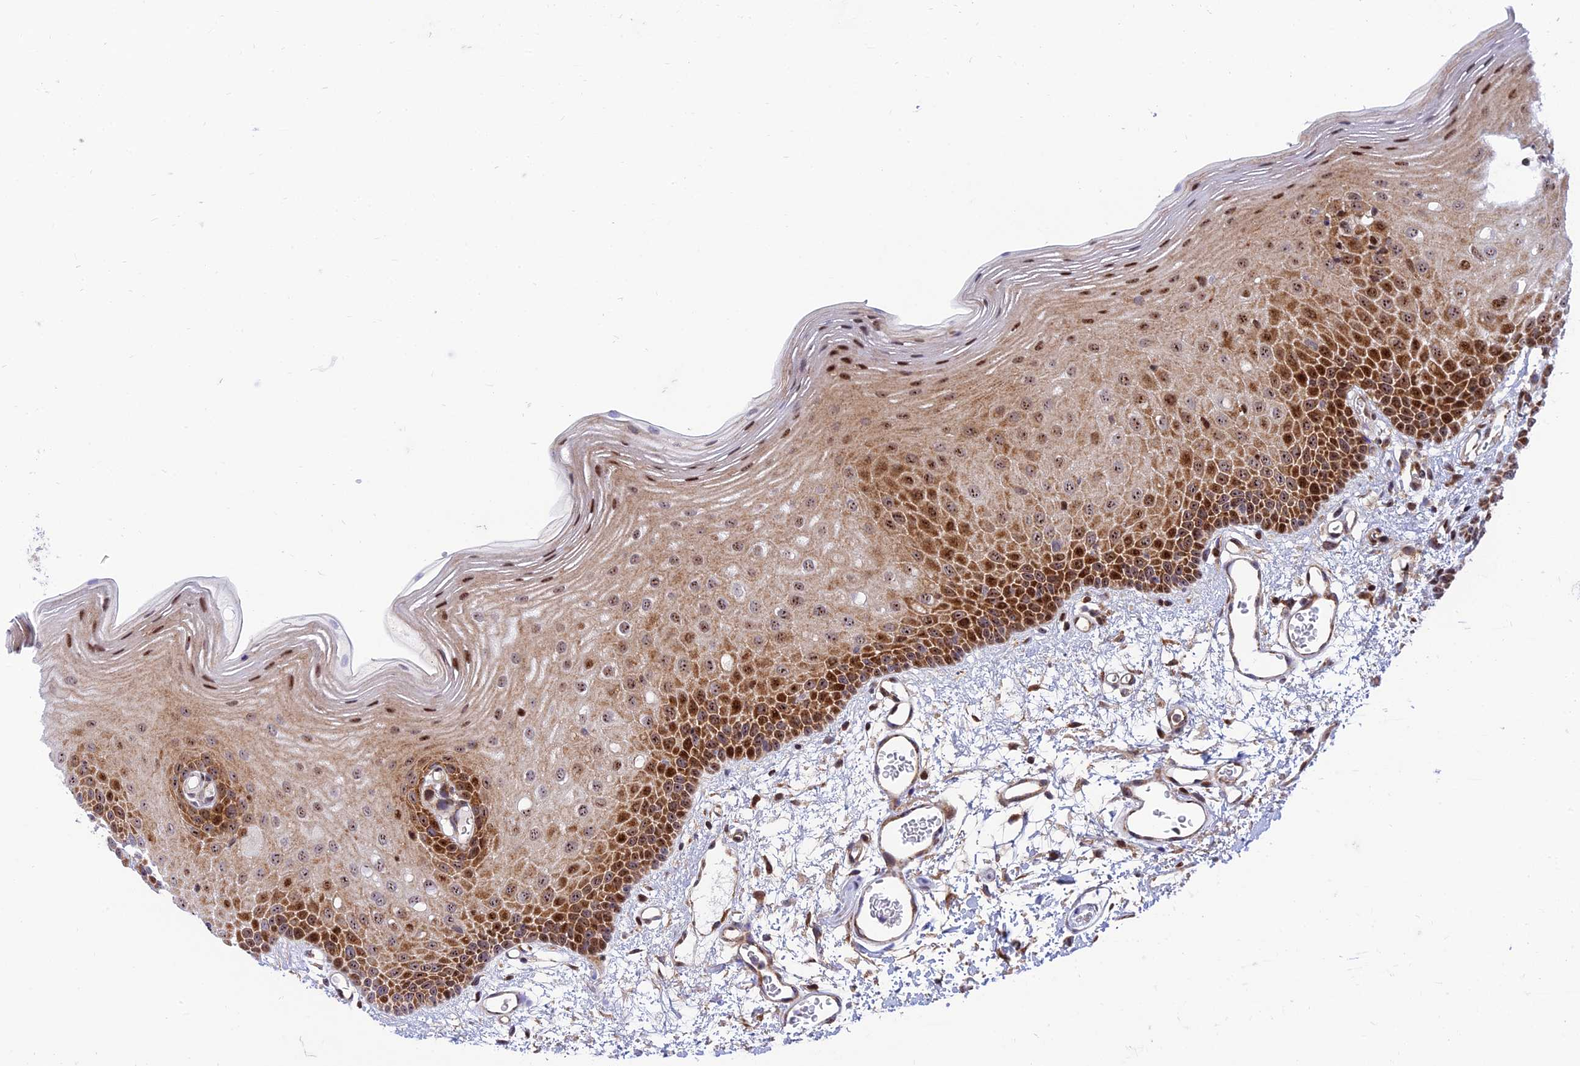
{"staining": {"intensity": "strong", "quantity": "25%-75%", "location": "cytoplasmic/membranous,nuclear"}, "tissue": "oral mucosa", "cell_type": "Squamous epithelial cells", "image_type": "normal", "snomed": [{"axis": "morphology", "description": "Normal tissue, NOS"}, {"axis": "topography", "description": "Oral tissue"}], "caption": "Immunohistochemistry (IHC) of unremarkable oral mucosa shows high levels of strong cytoplasmic/membranous,nuclear staining in approximately 25%-75% of squamous epithelial cells. (DAB (3,3'-diaminobenzidine) IHC with brightfield microscopy, high magnification).", "gene": "KBTBD7", "patient": {"sex": "female", "age": 70}}